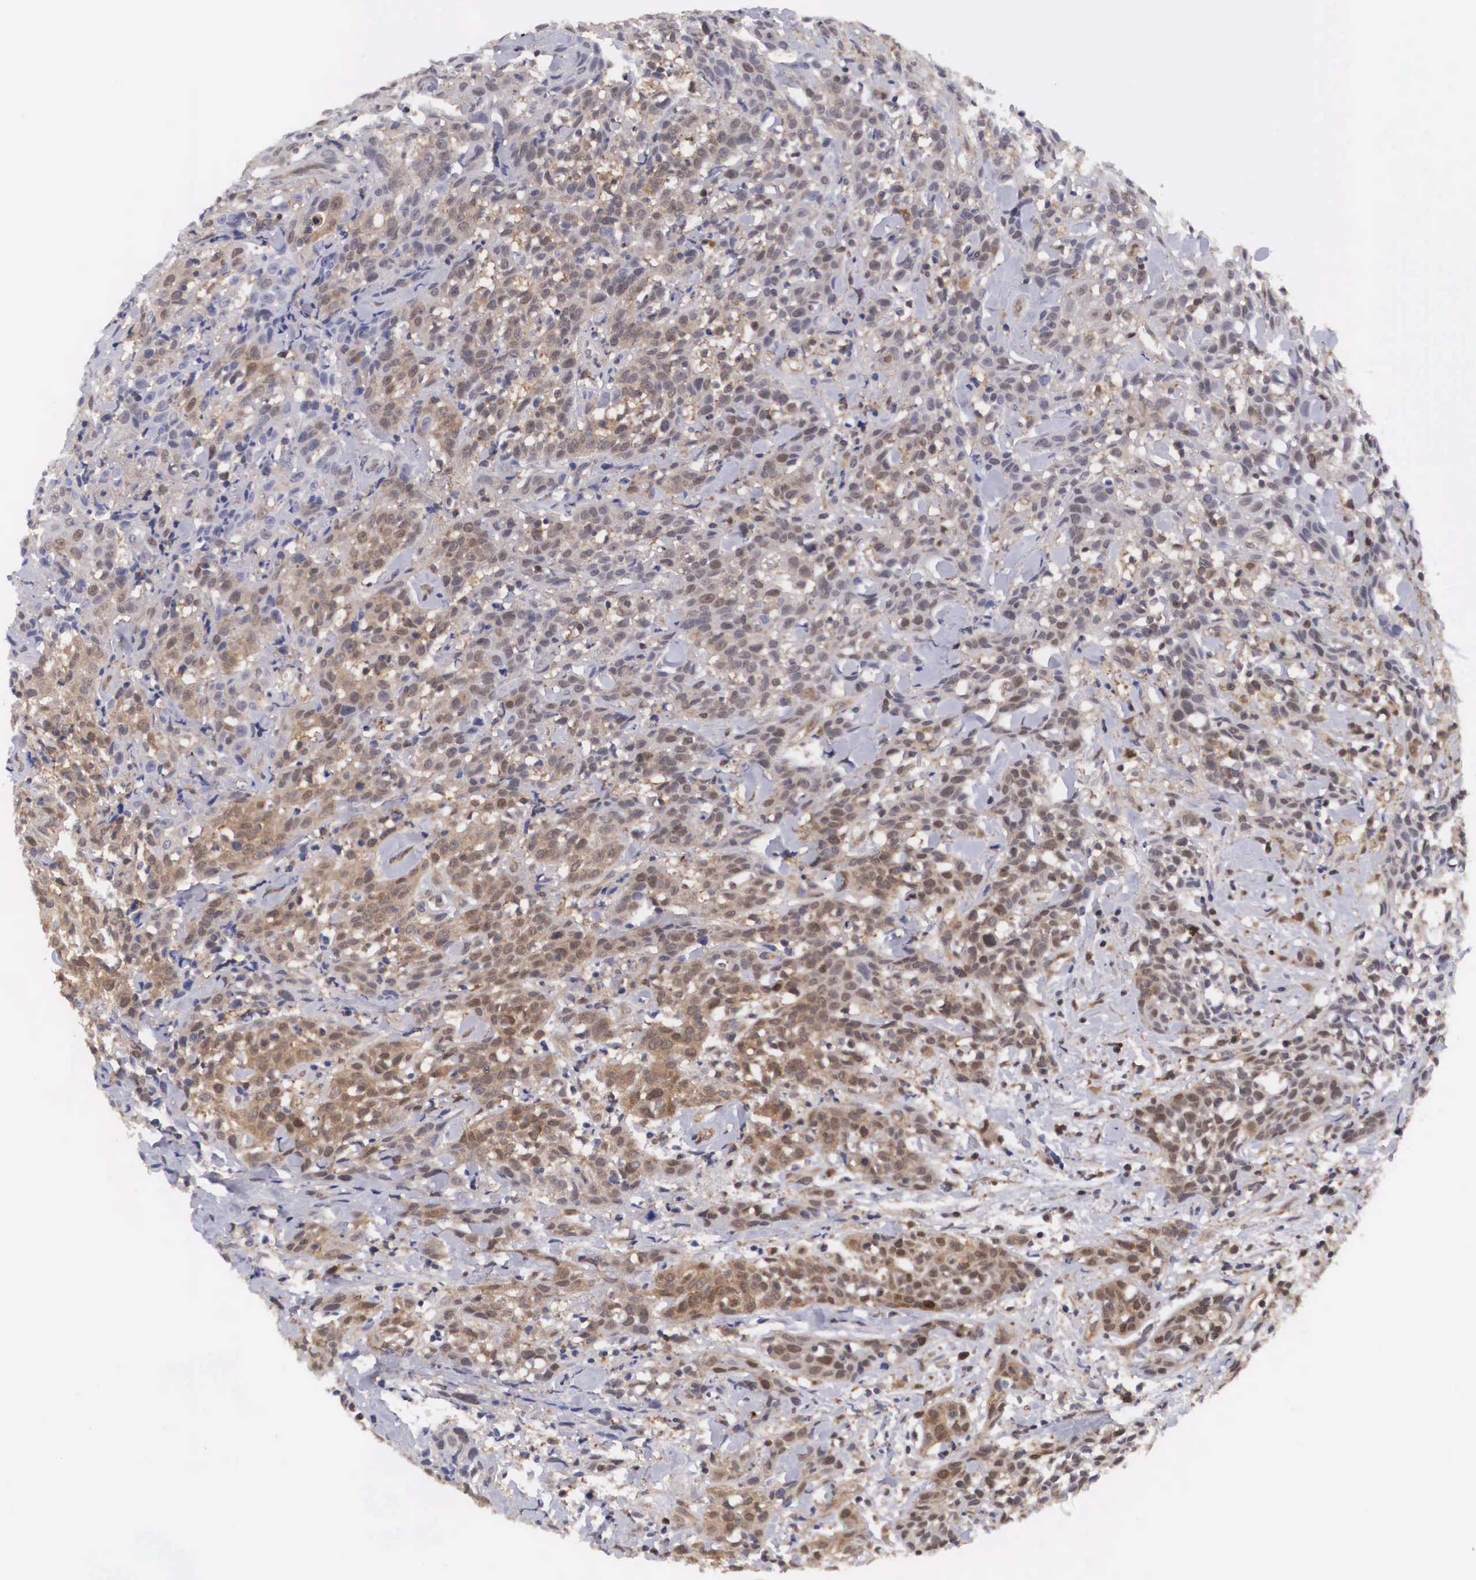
{"staining": {"intensity": "moderate", "quantity": ">75%", "location": "cytoplasmic/membranous,nuclear"}, "tissue": "head and neck cancer", "cell_type": "Tumor cells", "image_type": "cancer", "snomed": [{"axis": "morphology", "description": "Squamous cell carcinoma, NOS"}, {"axis": "topography", "description": "Oral tissue"}, {"axis": "topography", "description": "Head-Neck"}], "caption": "Immunohistochemical staining of human head and neck squamous cell carcinoma exhibits medium levels of moderate cytoplasmic/membranous and nuclear protein expression in approximately >75% of tumor cells.", "gene": "ADSL", "patient": {"sex": "female", "age": 82}}